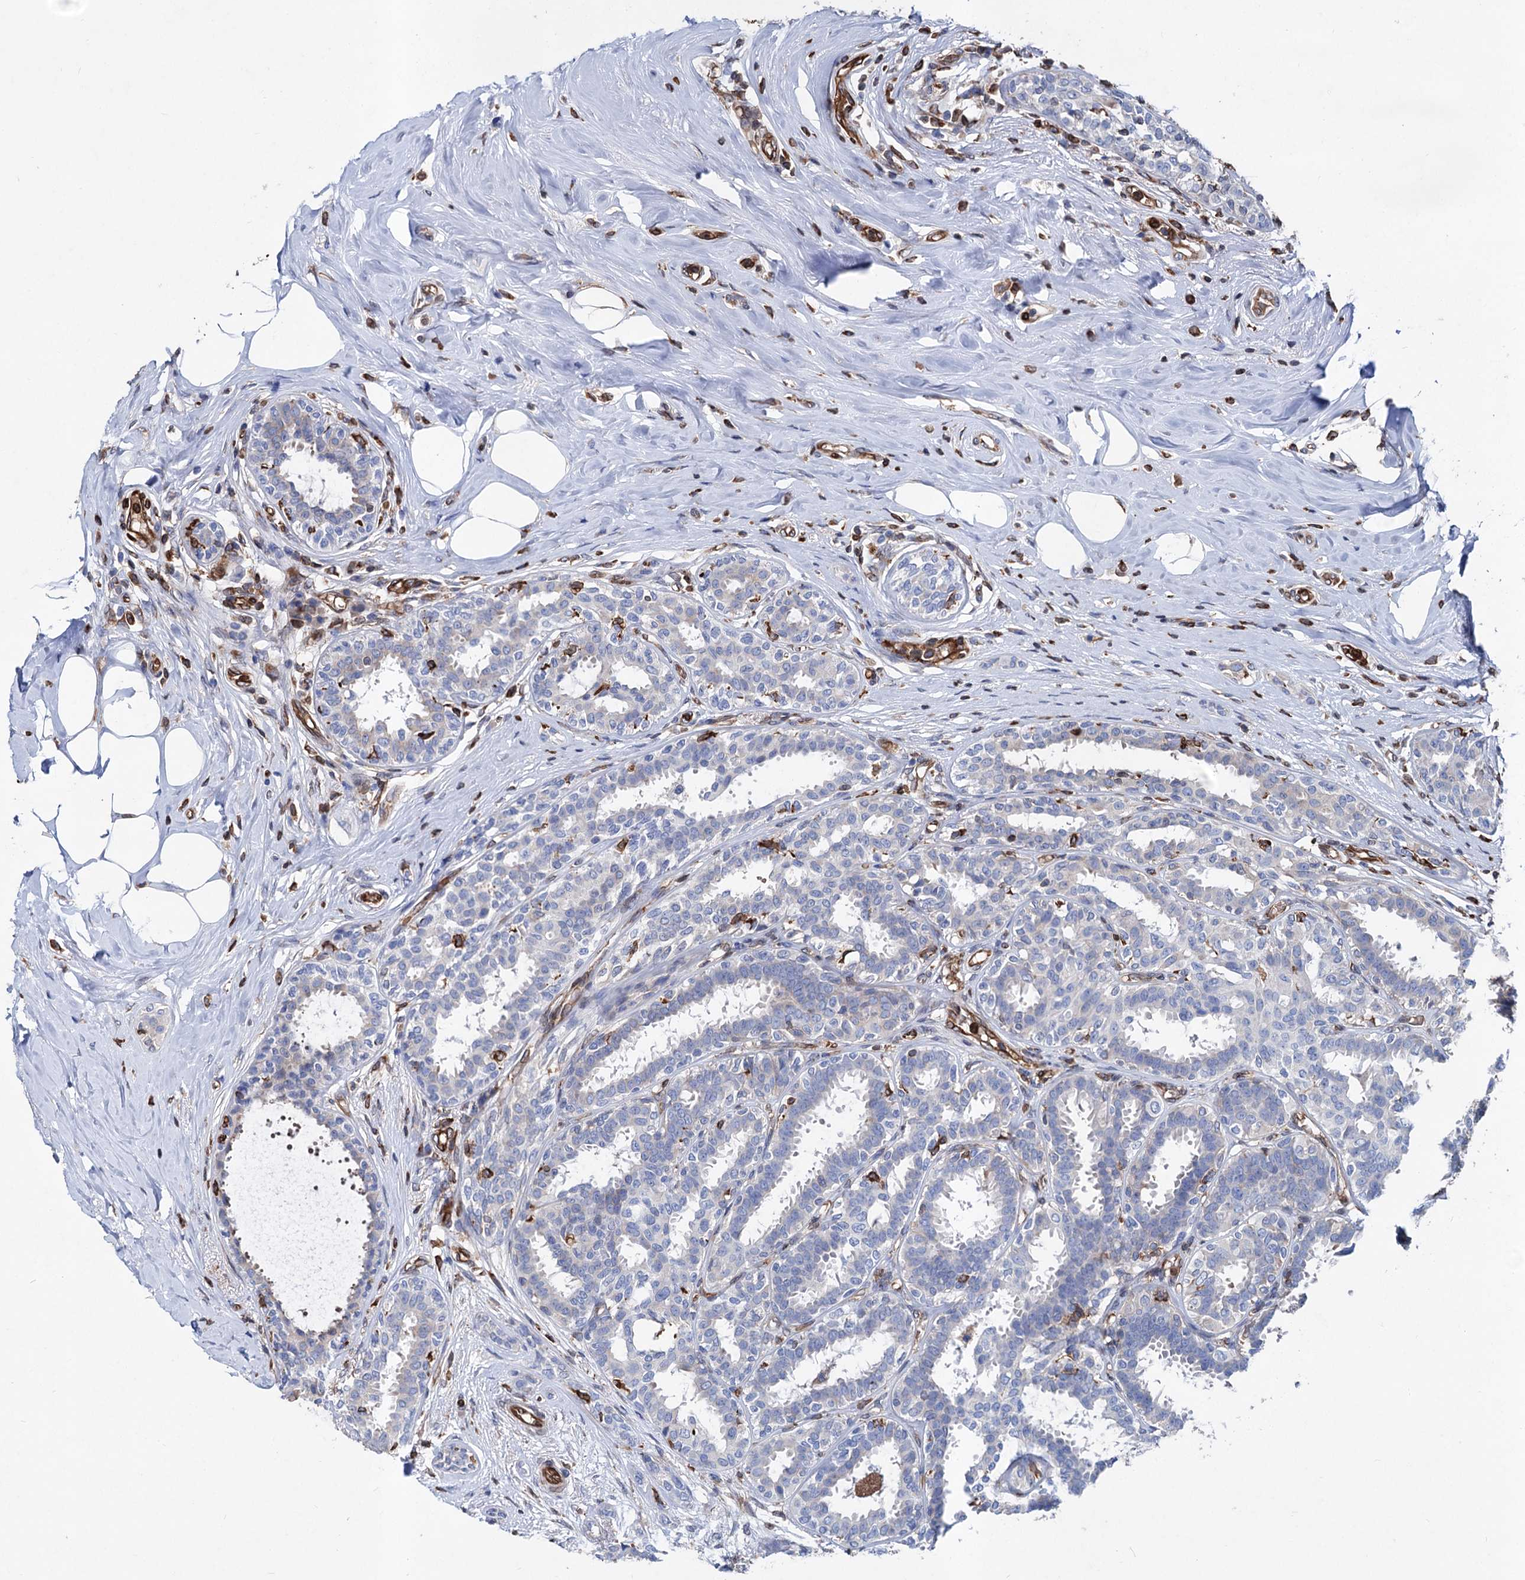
{"staining": {"intensity": "negative", "quantity": "none", "location": "none"}, "tissue": "breast cancer", "cell_type": "Tumor cells", "image_type": "cancer", "snomed": [{"axis": "morphology", "description": "Lobular carcinoma"}, {"axis": "topography", "description": "Breast"}], "caption": "Protein analysis of breast cancer displays no significant positivity in tumor cells.", "gene": "STING1", "patient": {"sex": "female", "age": 51}}